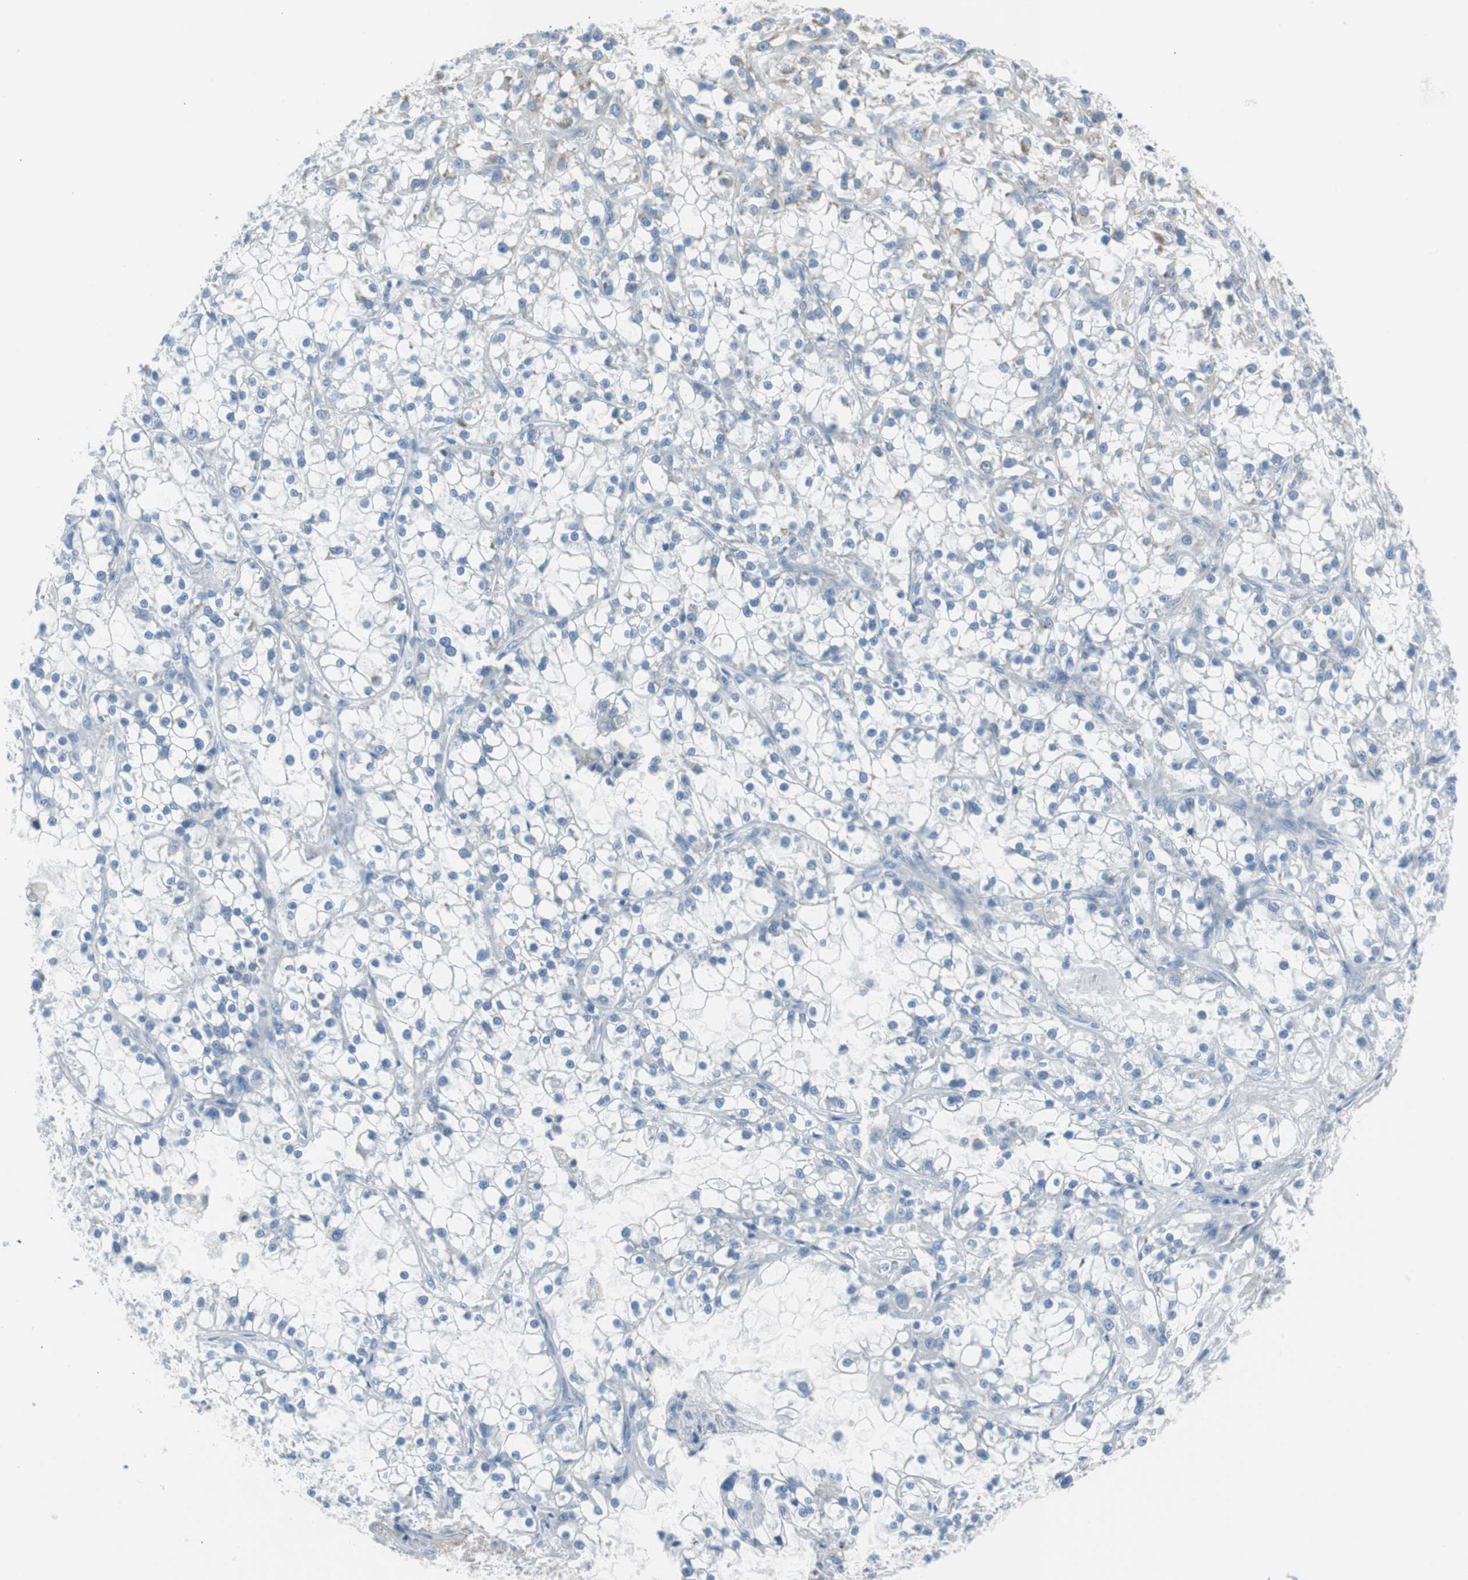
{"staining": {"intensity": "negative", "quantity": "none", "location": "none"}, "tissue": "renal cancer", "cell_type": "Tumor cells", "image_type": "cancer", "snomed": [{"axis": "morphology", "description": "Adenocarcinoma, NOS"}, {"axis": "topography", "description": "Kidney"}], "caption": "Immunohistochemistry (IHC) micrograph of neoplastic tissue: human adenocarcinoma (renal) stained with DAB demonstrates no significant protein positivity in tumor cells.", "gene": "RPS12", "patient": {"sex": "female", "age": 52}}